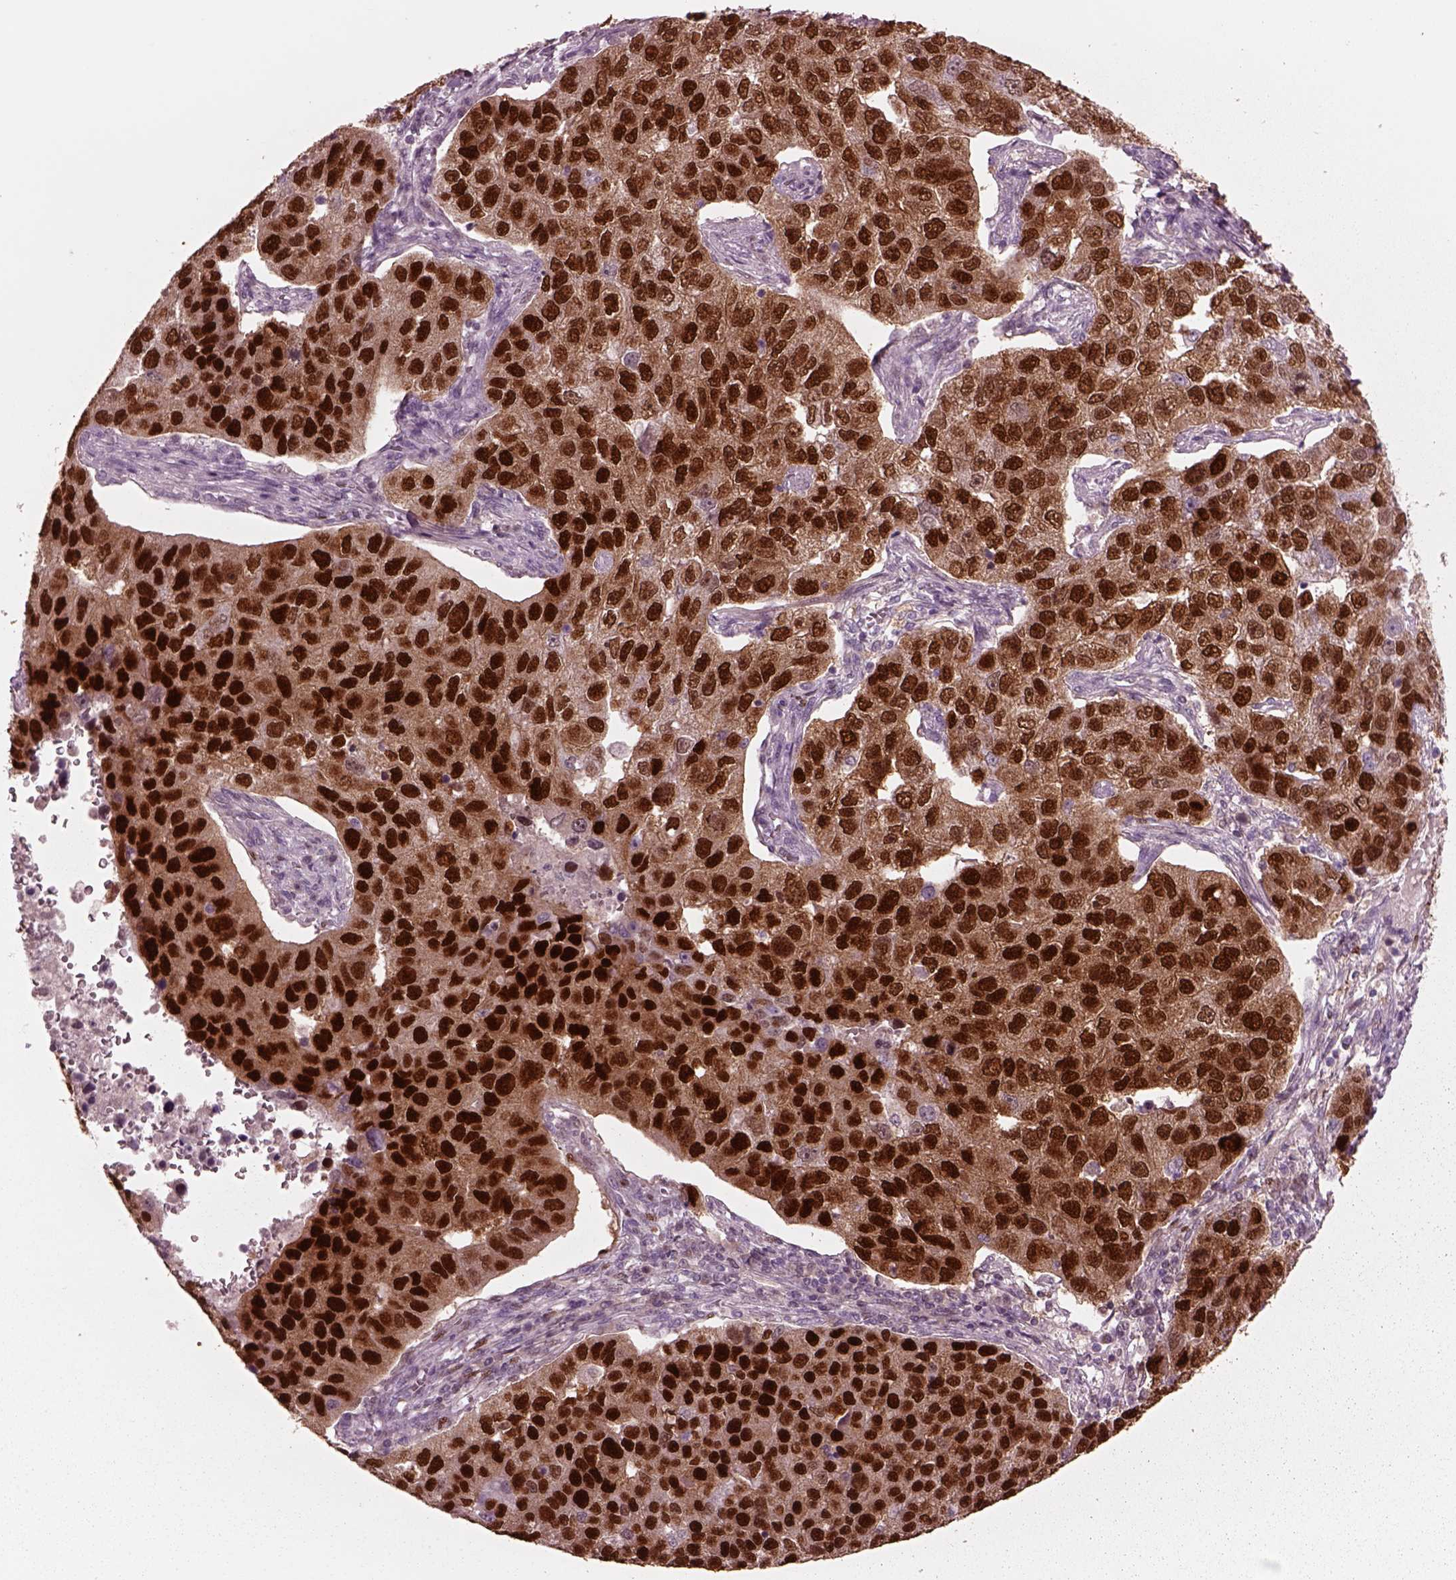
{"staining": {"intensity": "strong", "quantity": ">75%", "location": "nuclear"}, "tissue": "pancreatic cancer", "cell_type": "Tumor cells", "image_type": "cancer", "snomed": [{"axis": "morphology", "description": "Adenocarcinoma, NOS"}, {"axis": "topography", "description": "Pancreas"}], "caption": "Human pancreatic adenocarcinoma stained for a protein (brown) reveals strong nuclear positive staining in about >75% of tumor cells.", "gene": "SOX9", "patient": {"sex": "female", "age": 61}}